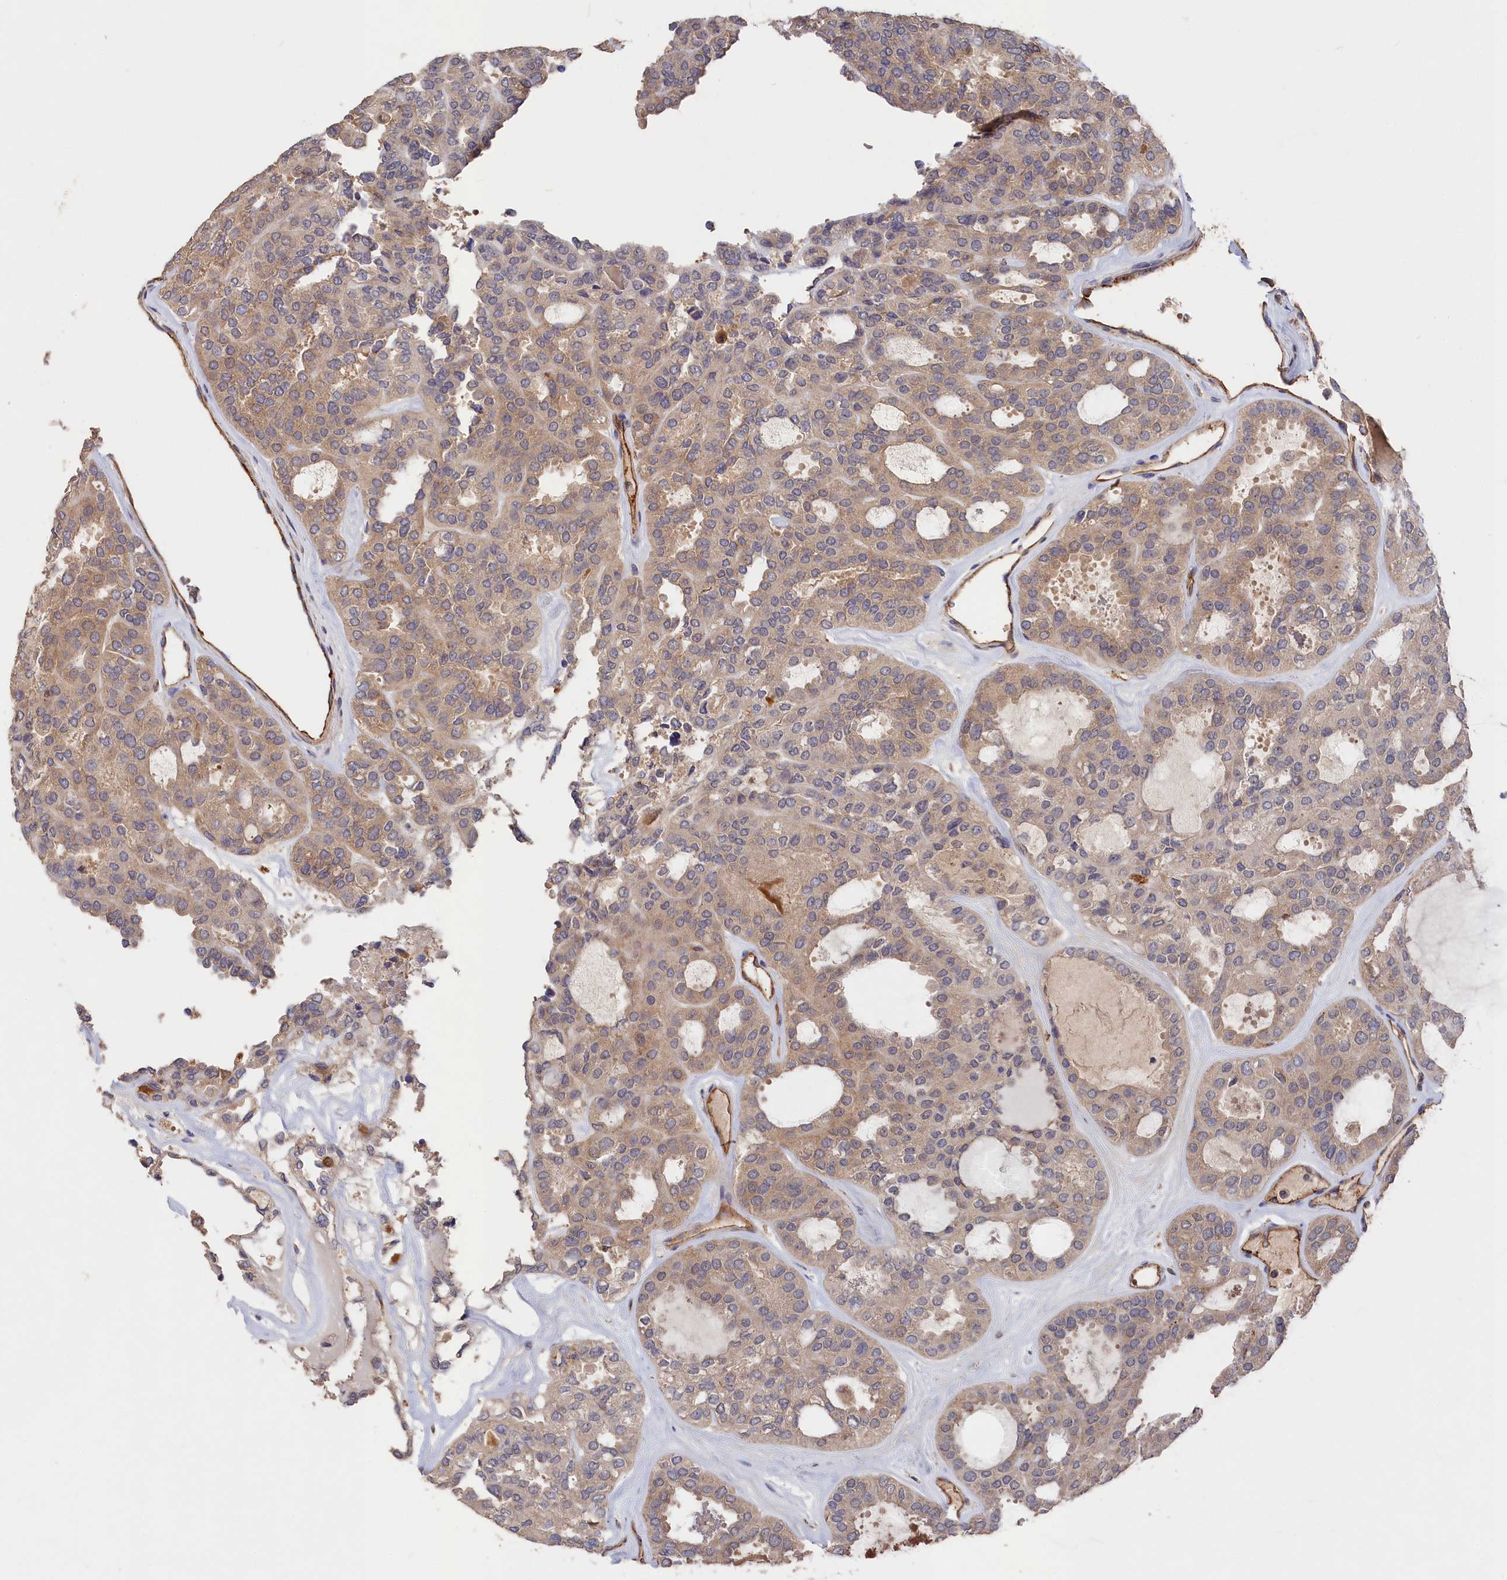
{"staining": {"intensity": "weak", "quantity": "25%-75%", "location": "cytoplasmic/membranous"}, "tissue": "thyroid cancer", "cell_type": "Tumor cells", "image_type": "cancer", "snomed": [{"axis": "morphology", "description": "Follicular adenoma carcinoma, NOS"}, {"axis": "topography", "description": "Thyroid gland"}], "caption": "Brown immunohistochemical staining in follicular adenoma carcinoma (thyroid) reveals weak cytoplasmic/membranous staining in about 25%-75% of tumor cells.", "gene": "DHRS11", "patient": {"sex": "male", "age": 75}}